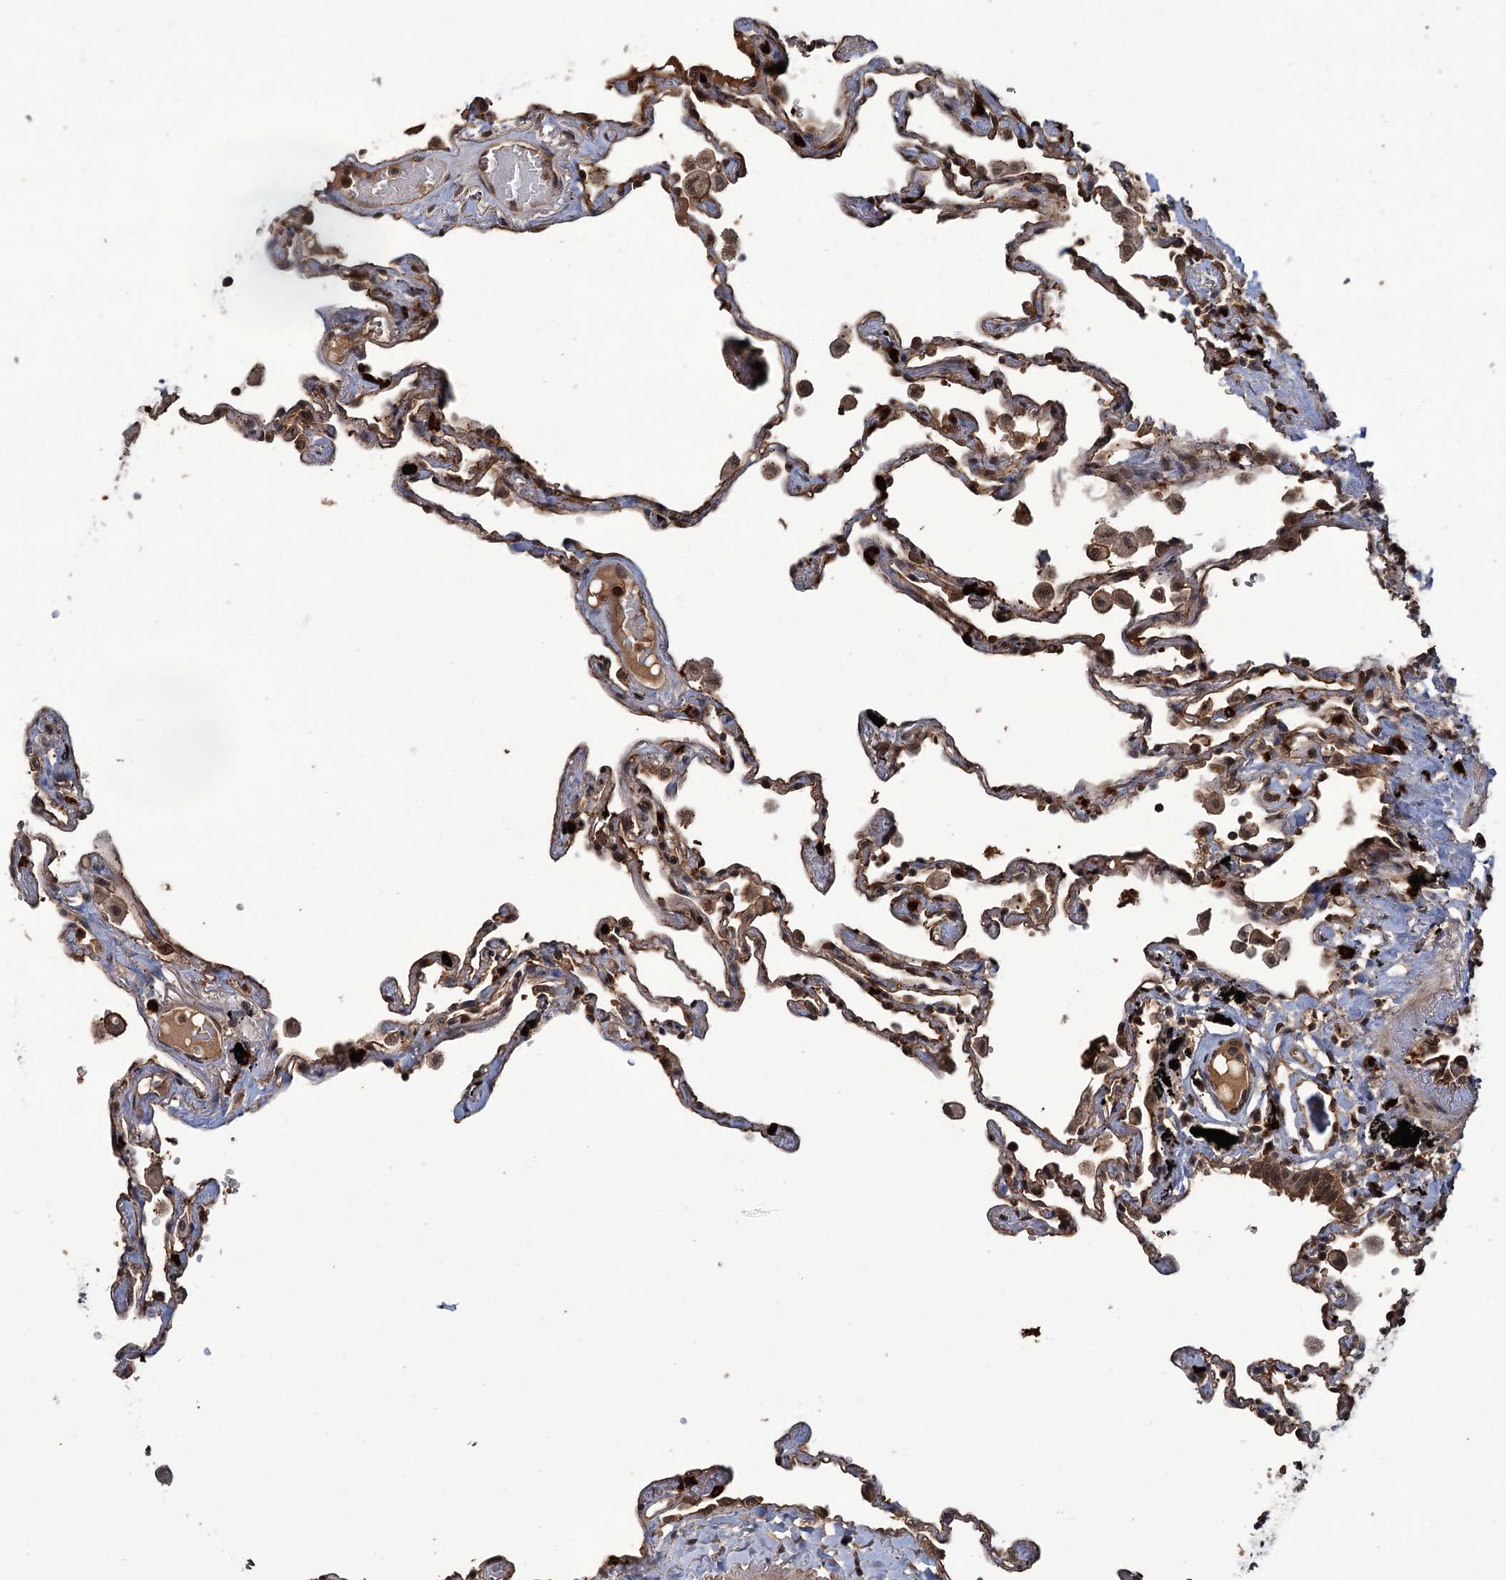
{"staining": {"intensity": "moderate", "quantity": "25%-75%", "location": "cytoplasmic/membranous,nuclear"}, "tissue": "lung", "cell_type": "Alveolar cells", "image_type": "normal", "snomed": [{"axis": "morphology", "description": "Normal tissue, NOS"}, {"axis": "topography", "description": "Lung"}], "caption": "Immunohistochemical staining of normal lung exhibits 25%-75% levels of moderate cytoplasmic/membranous,nuclear protein expression in about 25%-75% of alveolar cells. Ihc stains the protein of interest in brown and the nuclei are stained blue.", "gene": "KANSL2", "patient": {"sex": "female", "age": 67}}